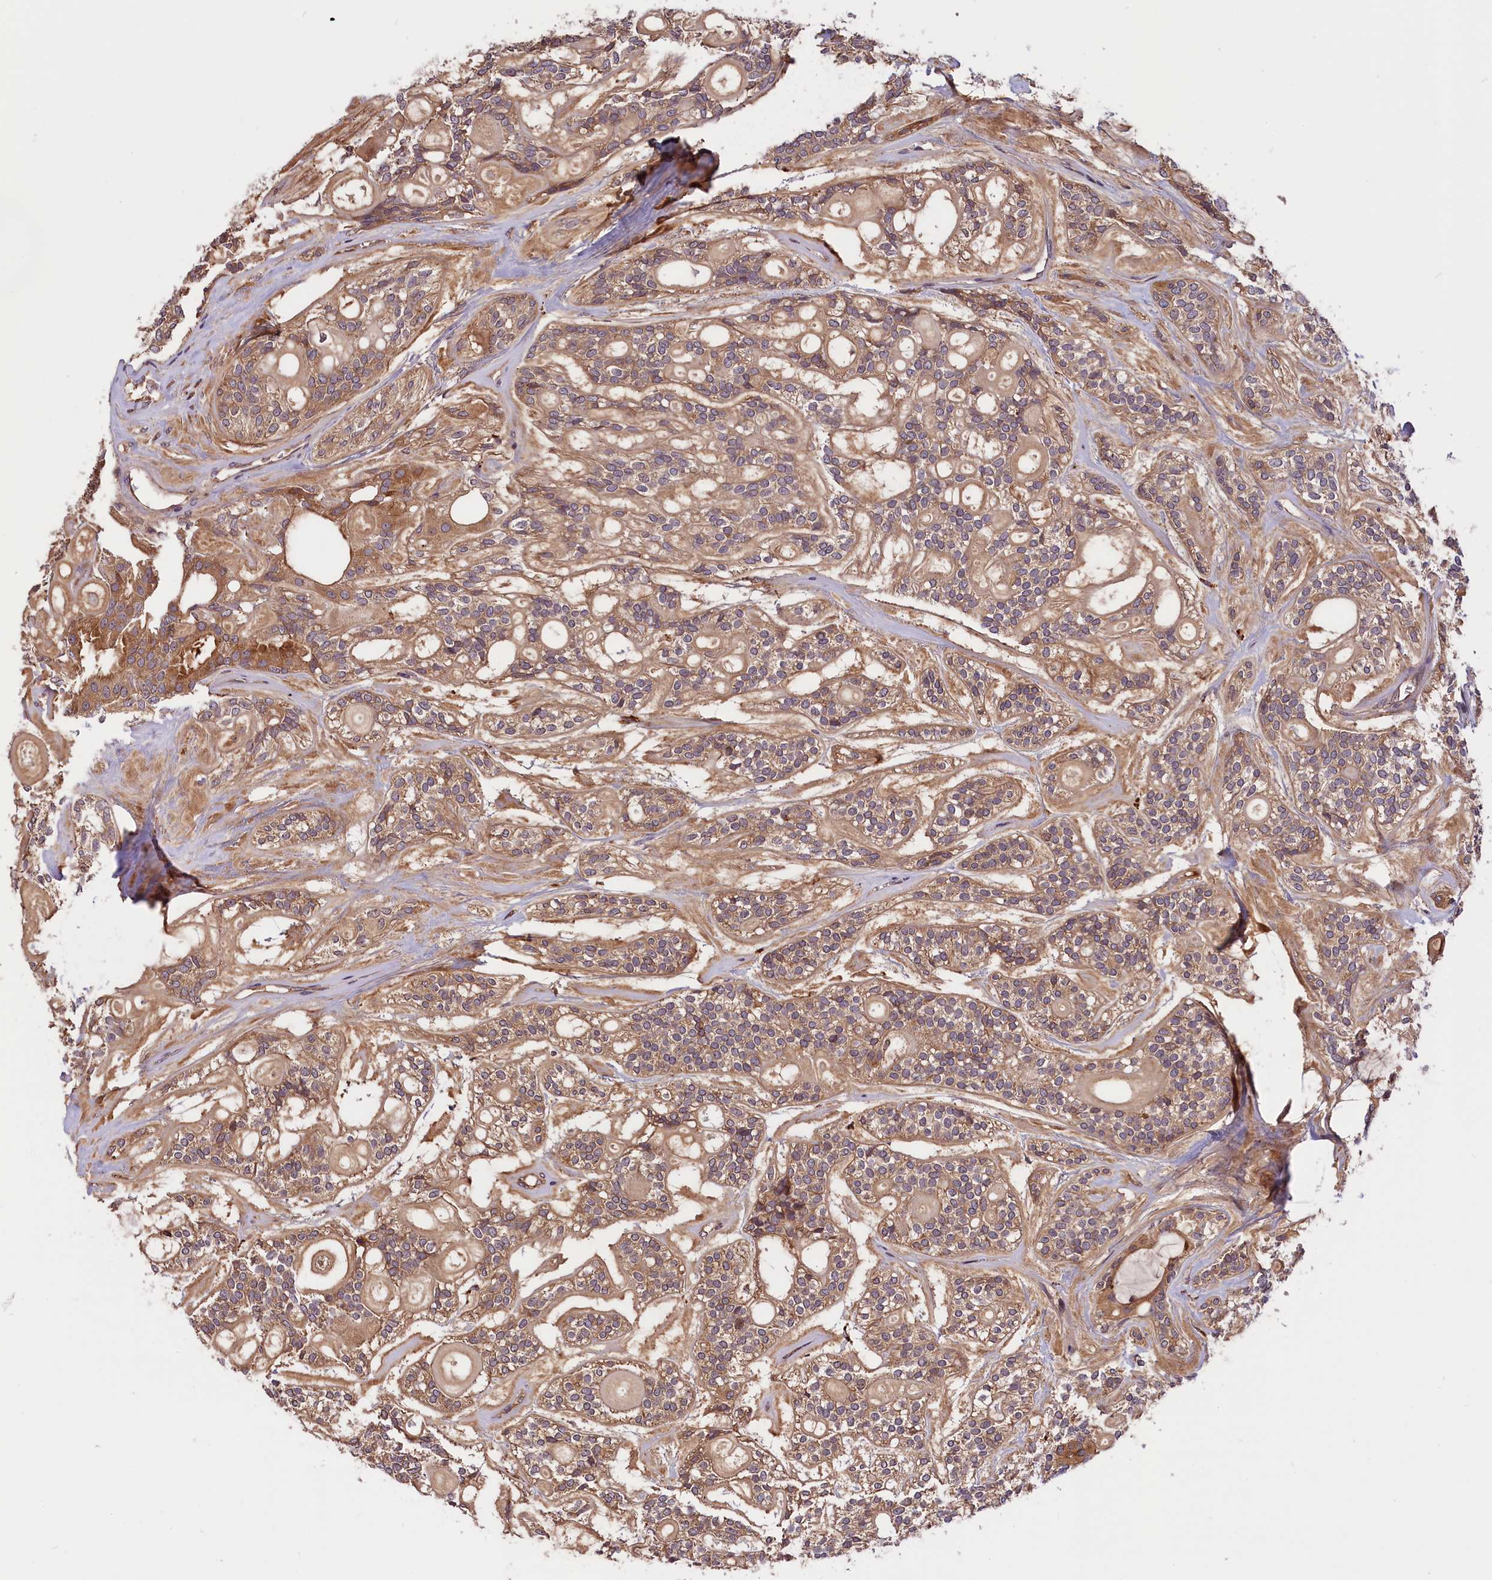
{"staining": {"intensity": "moderate", "quantity": "25%-75%", "location": "cytoplasmic/membranous"}, "tissue": "head and neck cancer", "cell_type": "Tumor cells", "image_type": "cancer", "snomed": [{"axis": "morphology", "description": "Adenocarcinoma, NOS"}, {"axis": "topography", "description": "Head-Neck"}], "caption": "Human adenocarcinoma (head and neck) stained for a protein (brown) reveals moderate cytoplasmic/membranous positive expression in about 25%-75% of tumor cells.", "gene": "SETD6", "patient": {"sex": "male", "age": 66}}